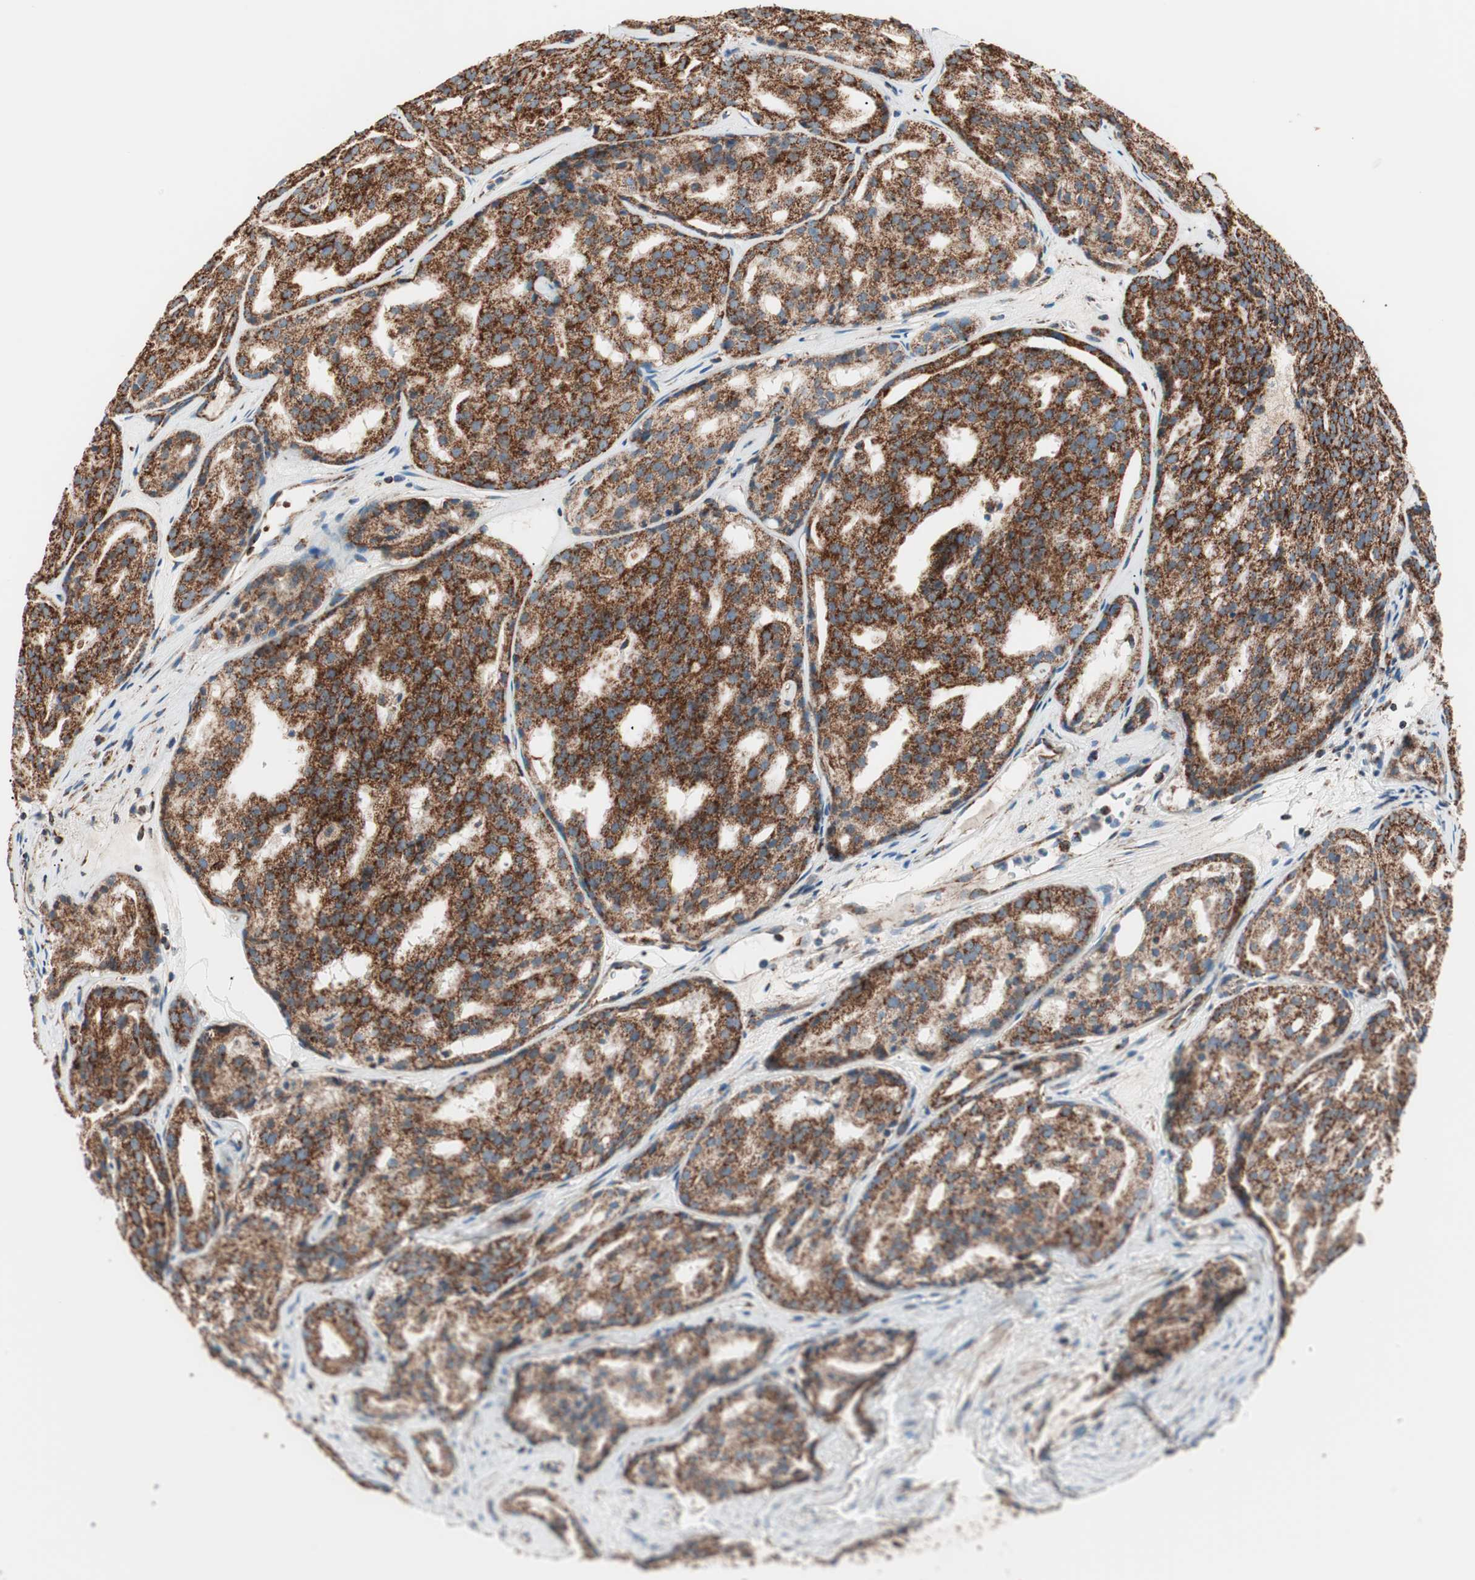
{"staining": {"intensity": "strong", "quantity": ">75%", "location": "cytoplasmic/membranous"}, "tissue": "prostate cancer", "cell_type": "Tumor cells", "image_type": "cancer", "snomed": [{"axis": "morphology", "description": "Adenocarcinoma, High grade"}, {"axis": "topography", "description": "Prostate"}], "caption": "Prostate adenocarcinoma (high-grade) stained for a protein demonstrates strong cytoplasmic/membranous positivity in tumor cells.", "gene": "TOMM22", "patient": {"sex": "male", "age": 64}}